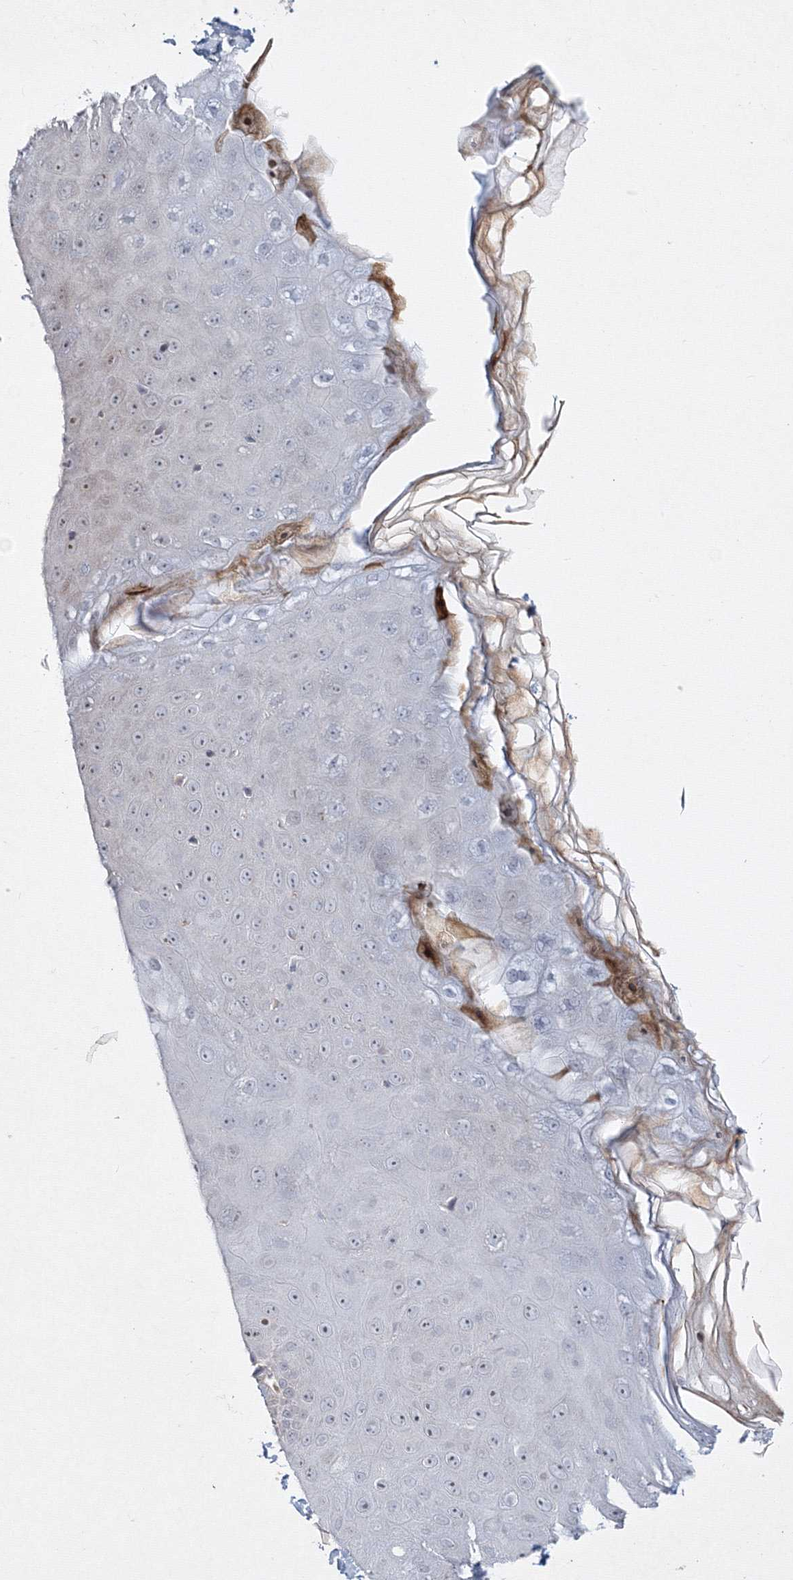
{"staining": {"intensity": "moderate", "quantity": ">75%", "location": "cytoplasmic/membranous"}, "tissue": "skin", "cell_type": "Fibroblasts", "image_type": "normal", "snomed": [{"axis": "morphology", "description": "Normal tissue, NOS"}, {"axis": "topography", "description": "Skin"}], "caption": "Approximately >75% of fibroblasts in unremarkable skin reveal moderate cytoplasmic/membranous protein expression as visualized by brown immunohistochemical staining.", "gene": "WDR49", "patient": {"sex": "male", "age": 52}}